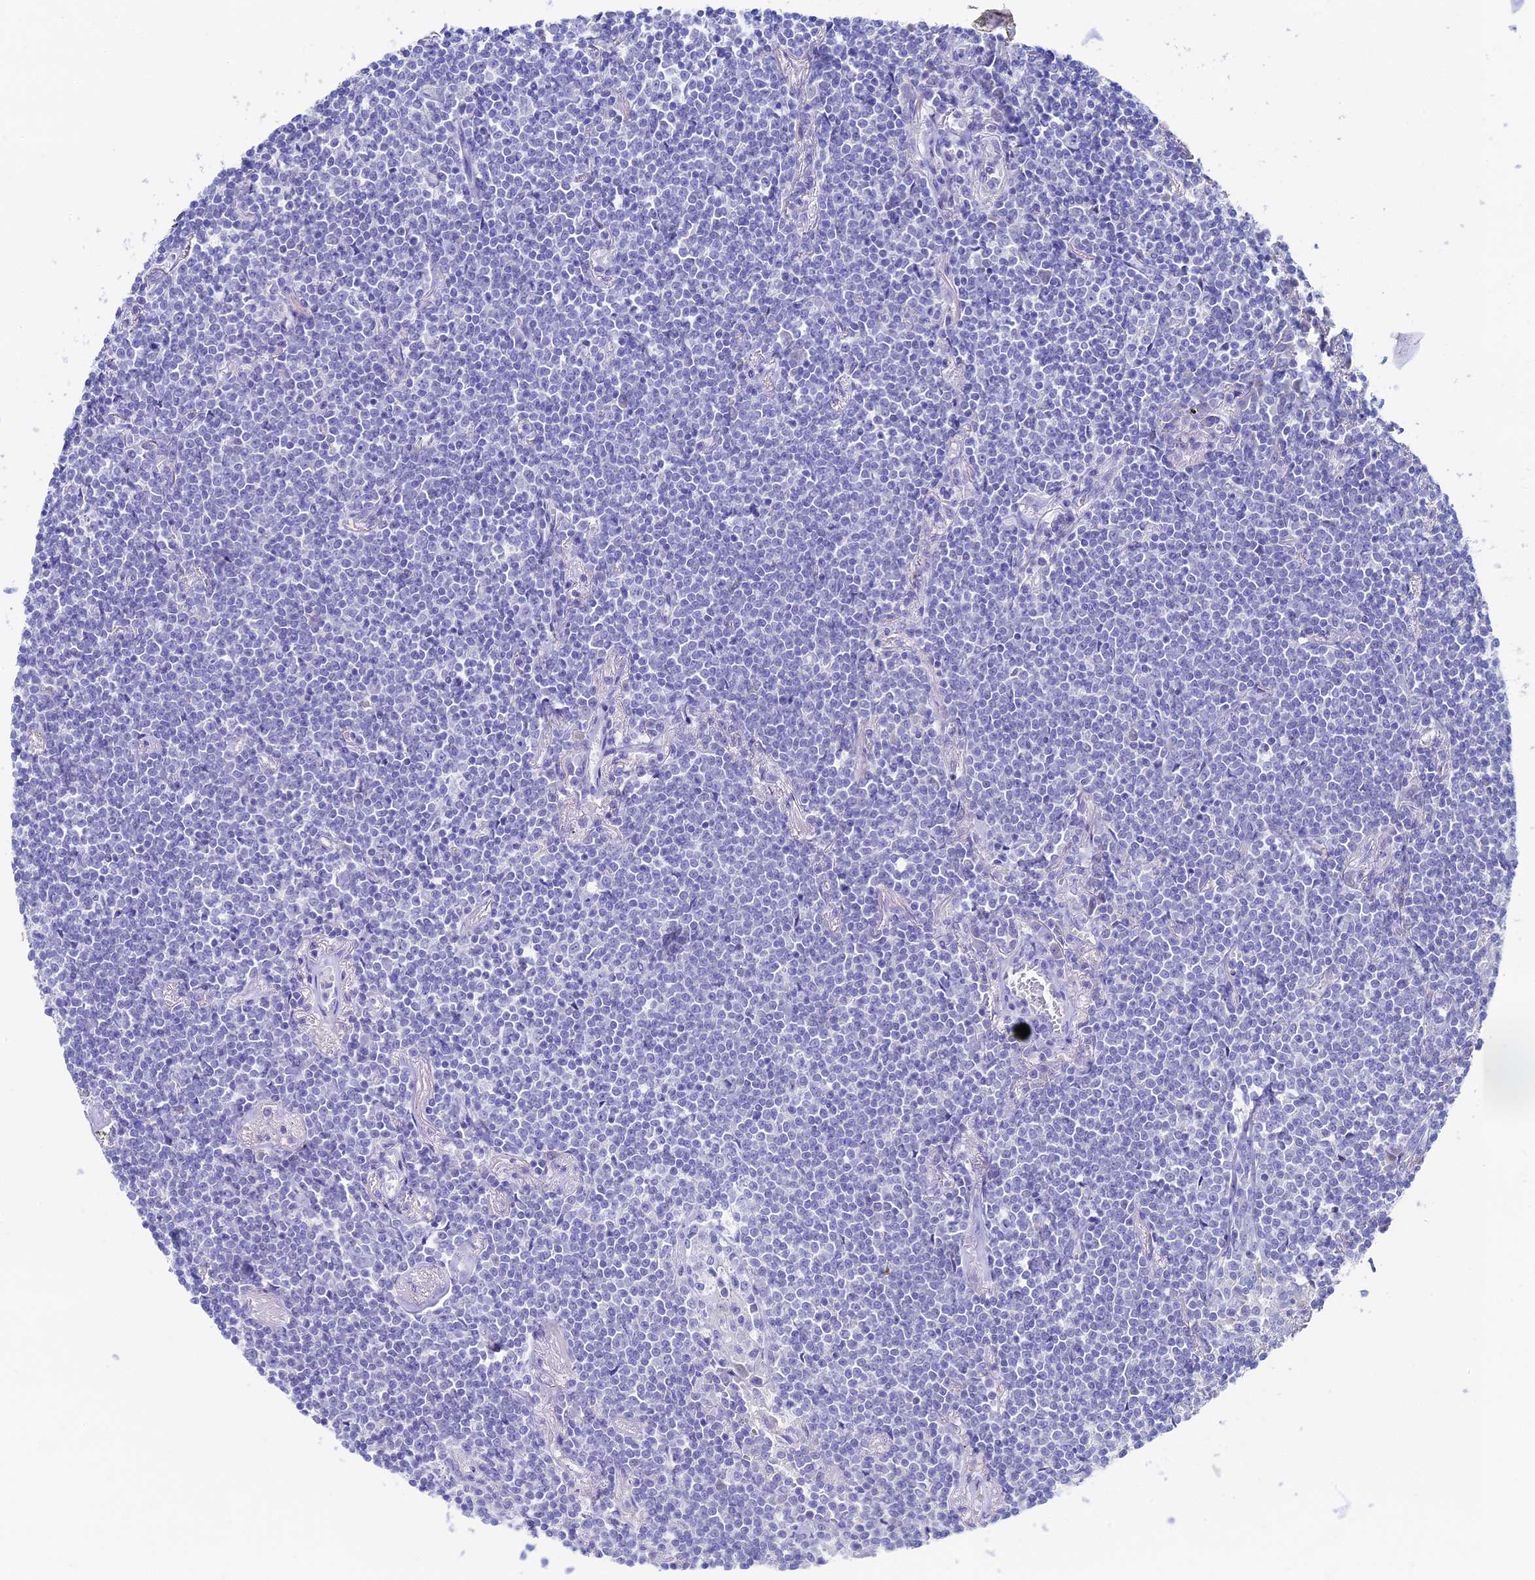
{"staining": {"intensity": "negative", "quantity": "none", "location": "none"}, "tissue": "lymphoma", "cell_type": "Tumor cells", "image_type": "cancer", "snomed": [{"axis": "morphology", "description": "Malignant lymphoma, non-Hodgkin's type, Low grade"}, {"axis": "topography", "description": "Lung"}], "caption": "This is an immunohistochemistry (IHC) histopathology image of malignant lymphoma, non-Hodgkin's type (low-grade). There is no expression in tumor cells.", "gene": "UNC119", "patient": {"sex": "female", "age": 71}}